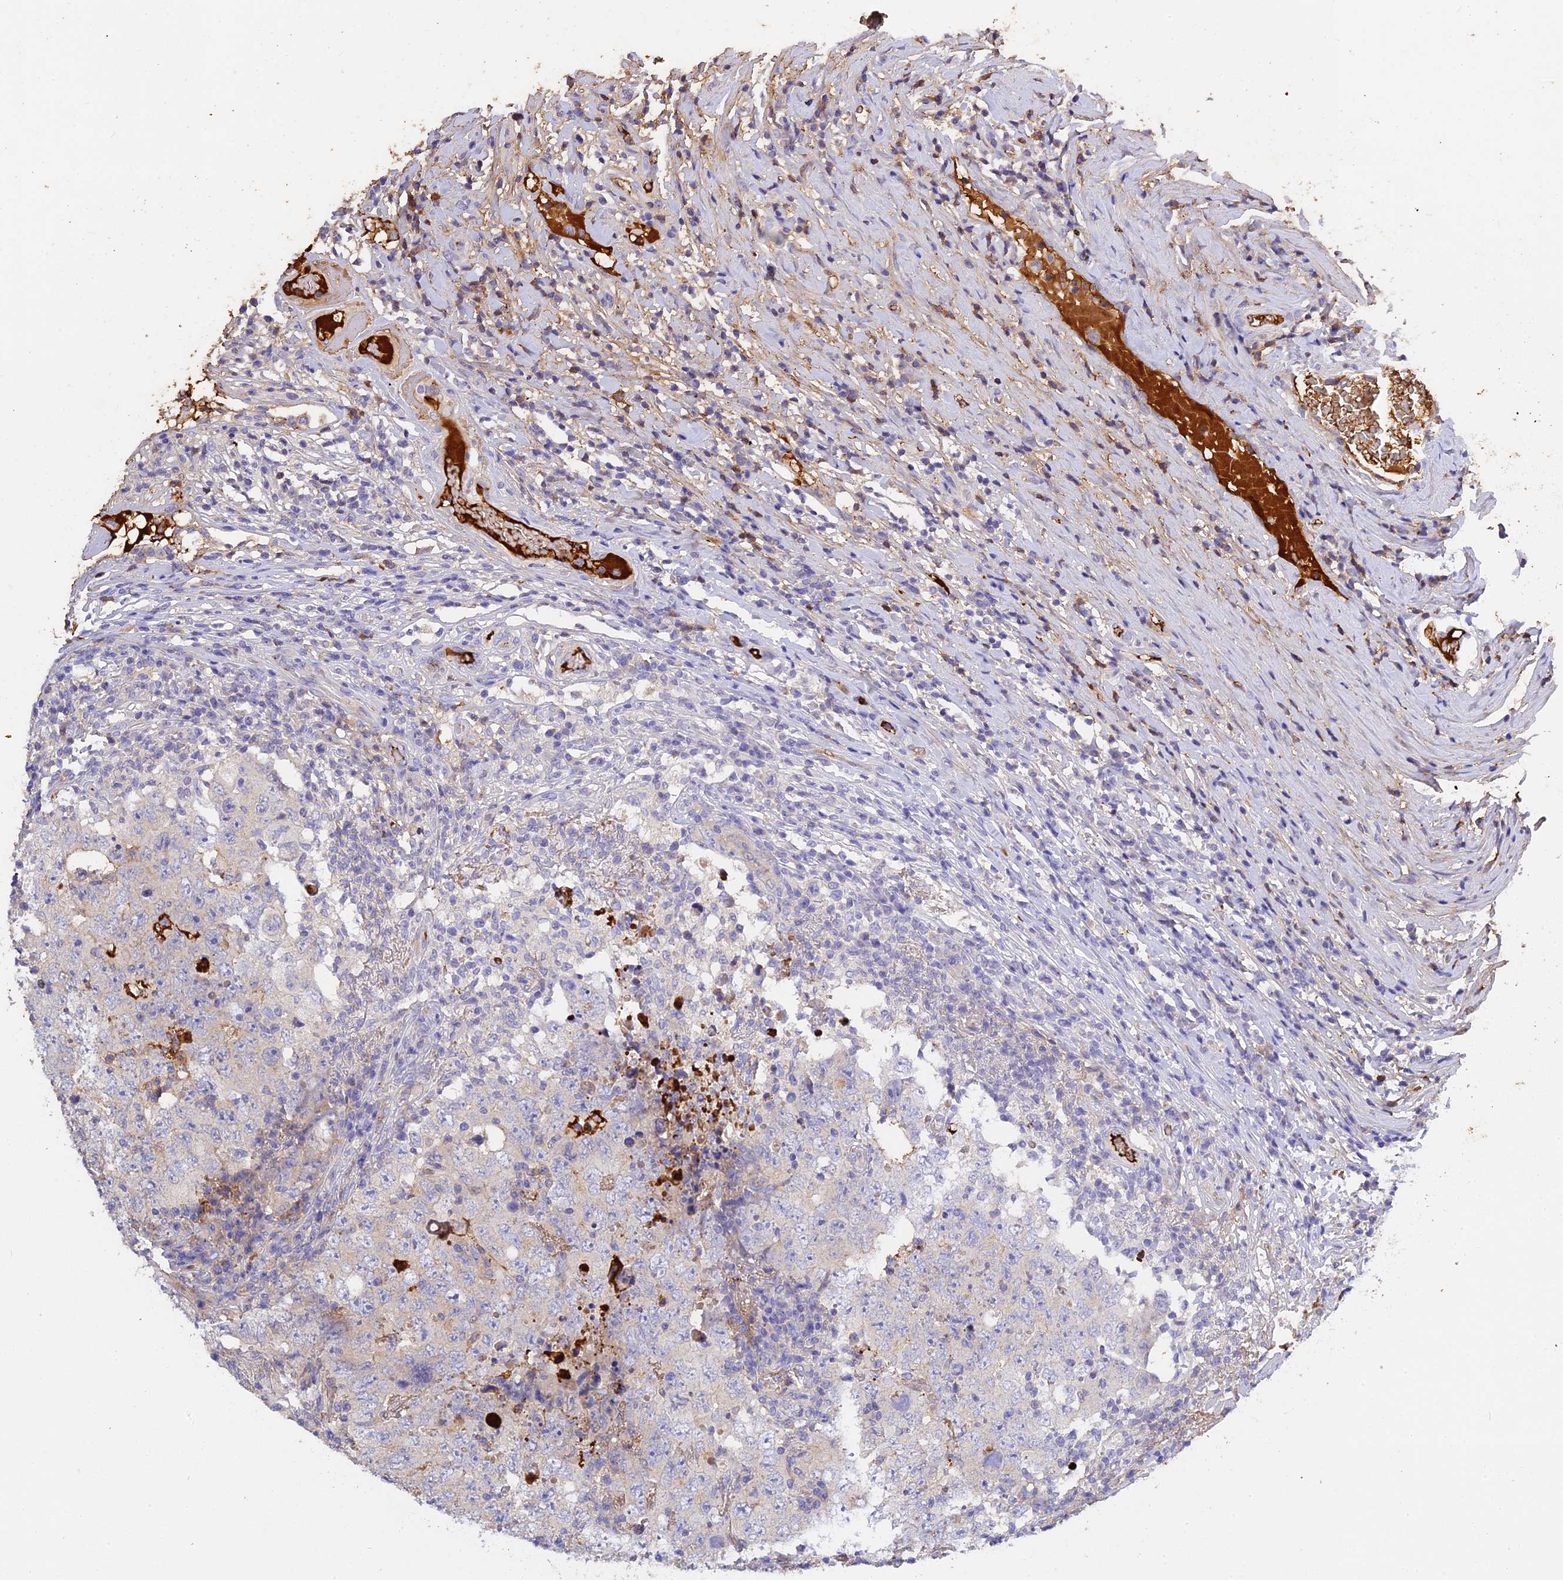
{"staining": {"intensity": "negative", "quantity": "none", "location": "none"}, "tissue": "testis cancer", "cell_type": "Tumor cells", "image_type": "cancer", "snomed": [{"axis": "morphology", "description": "Carcinoma, Embryonal, NOS"}, {"axis": "topography", "description": "Testis"}], "caption": "A micrograph of testis cancer stained for a protein demonstrates no brown staining in tumor cells.", "gene": "PZP", "patient": {"sex": "male", "age": 26}}